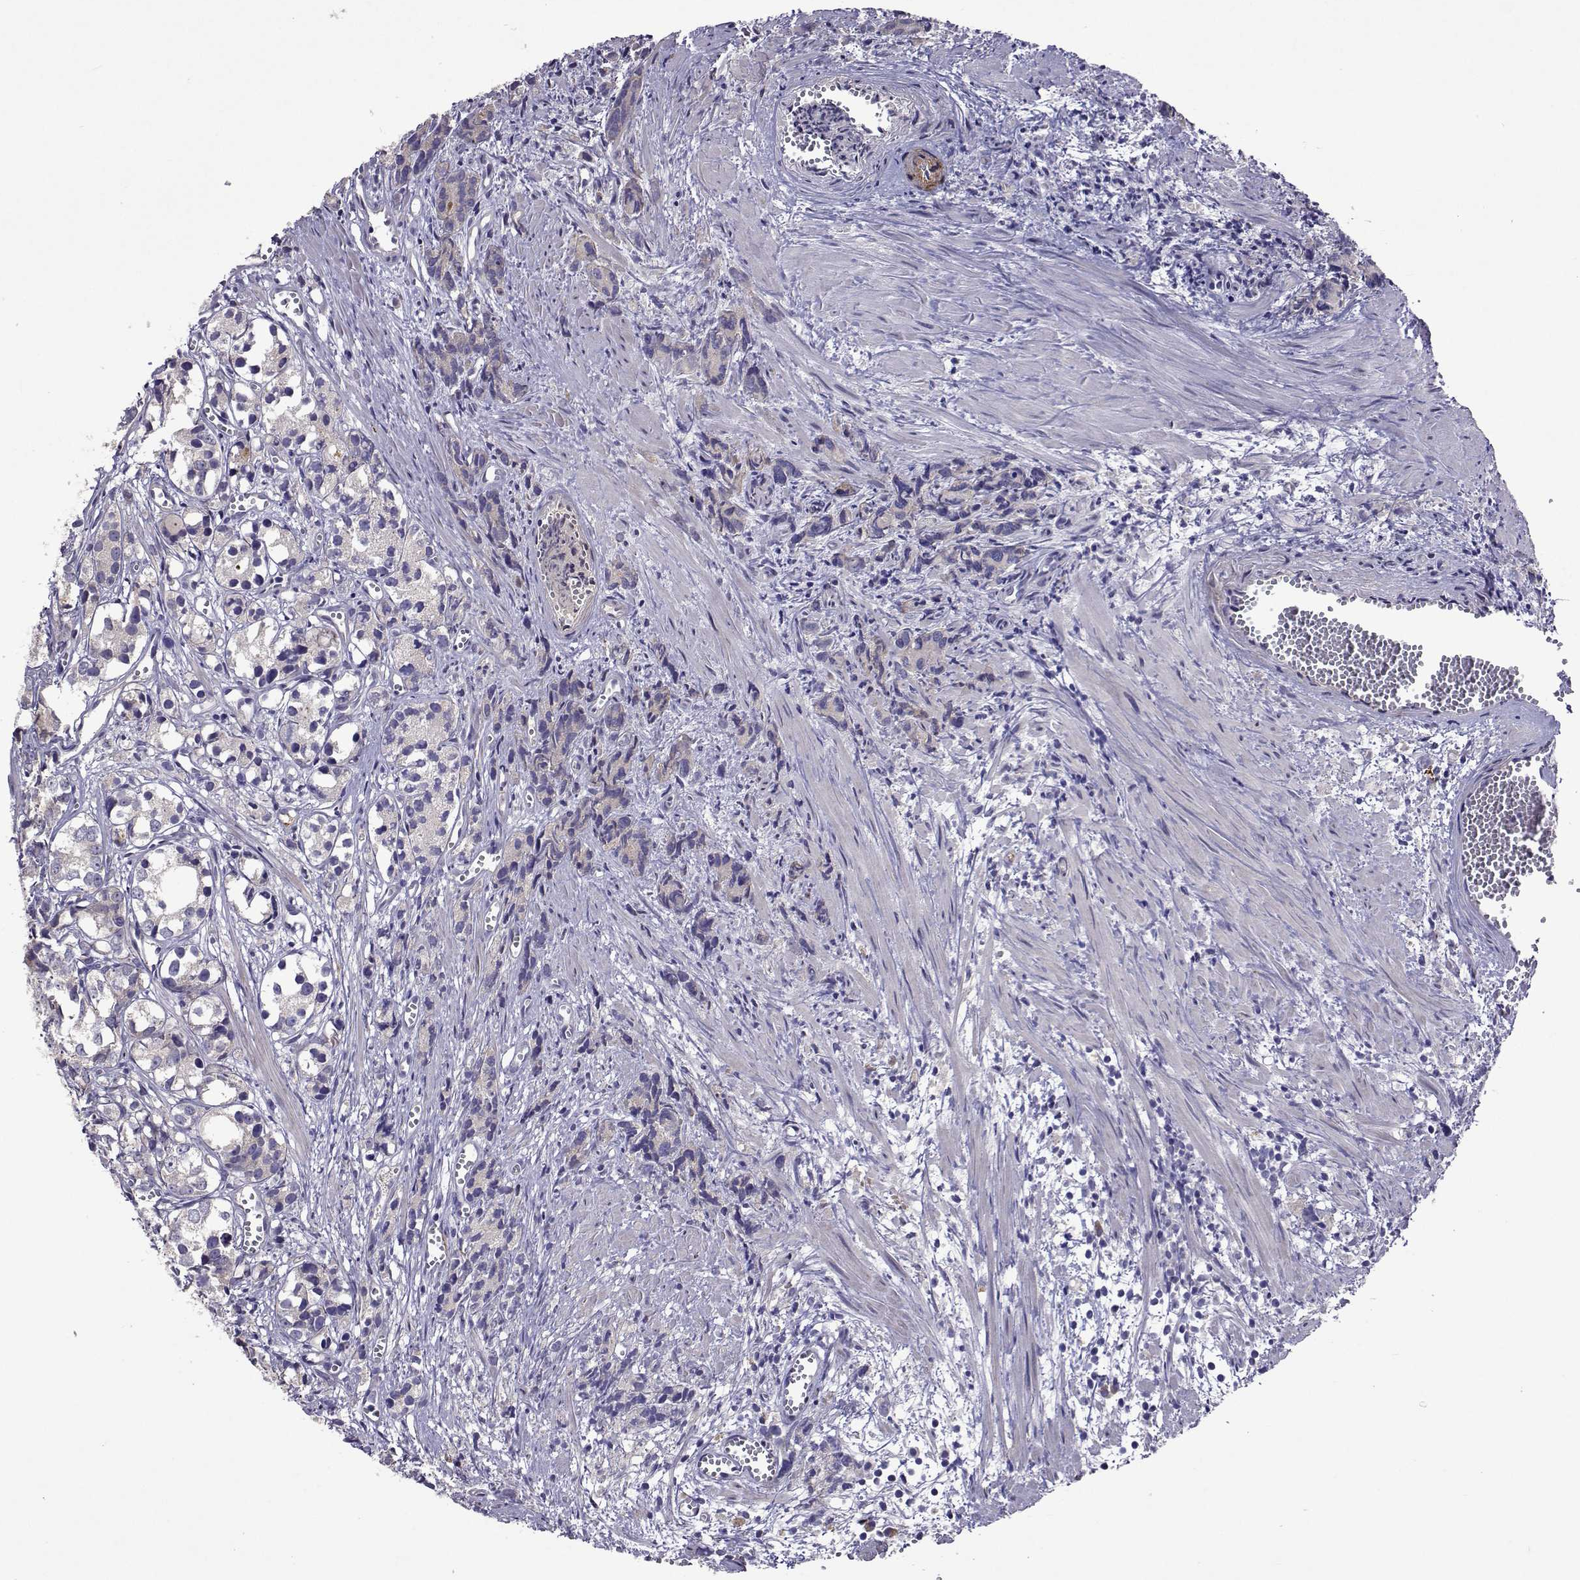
{"staining": {"intensity": "negative", "quantity": "none", "location": "none"}, "tissue": "prostate cancer", "cell_type": "Tumor cells", "image_type": "cancer", "snomed": [{"axis": "morphology", "description": "Adenocarcinoma, High grade"}, {"axis": "topography", "description": "Prostate"}], "caption": "Protein analysis of prostate cancer (high-grade adenocarcinoma) displays no significant positivity in tumor cells.", "gene": "TARBP2", "patient": {"sex": "male", "age": 77}}